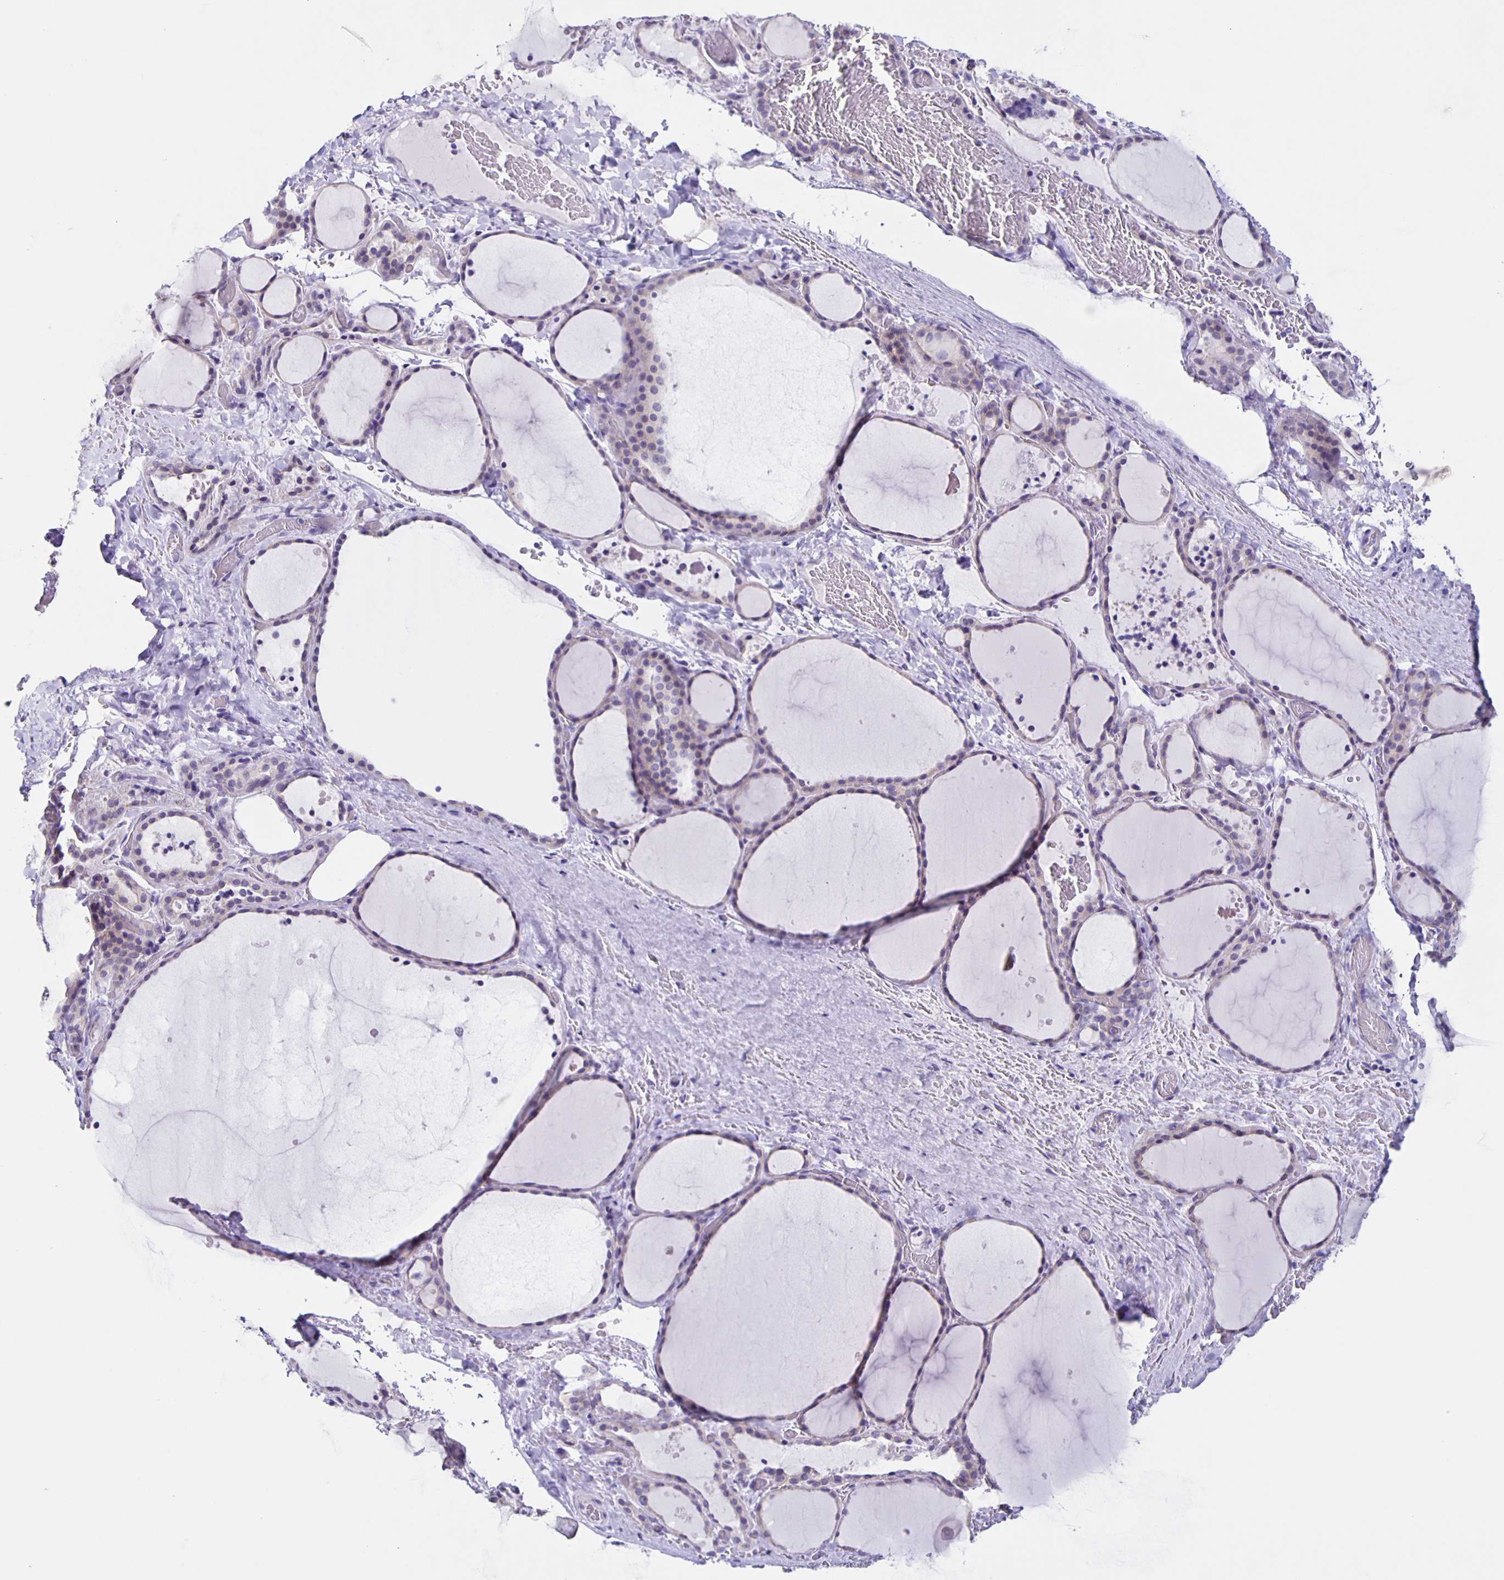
{"staining": {"intensity": "negative", "quantity": "none", "location": "none"}, "tissue": "thyroid gland", "cell_type": "Glandular cells", "image_type": "normal", "snomed": [{"axis": "morphology", "description": "Normal tissue, NOS"}, {"axis": "topography", "description": "Thyroid gland"}], "caption": "A high-resolution photomicrograph shows immunohistochemistry (IHC) staining of benign thyroid gland, which demonstrates no significant staining in glandular cells.", "gene": "SLC12A3", "patient": {"sex": "female", "age": 36}}